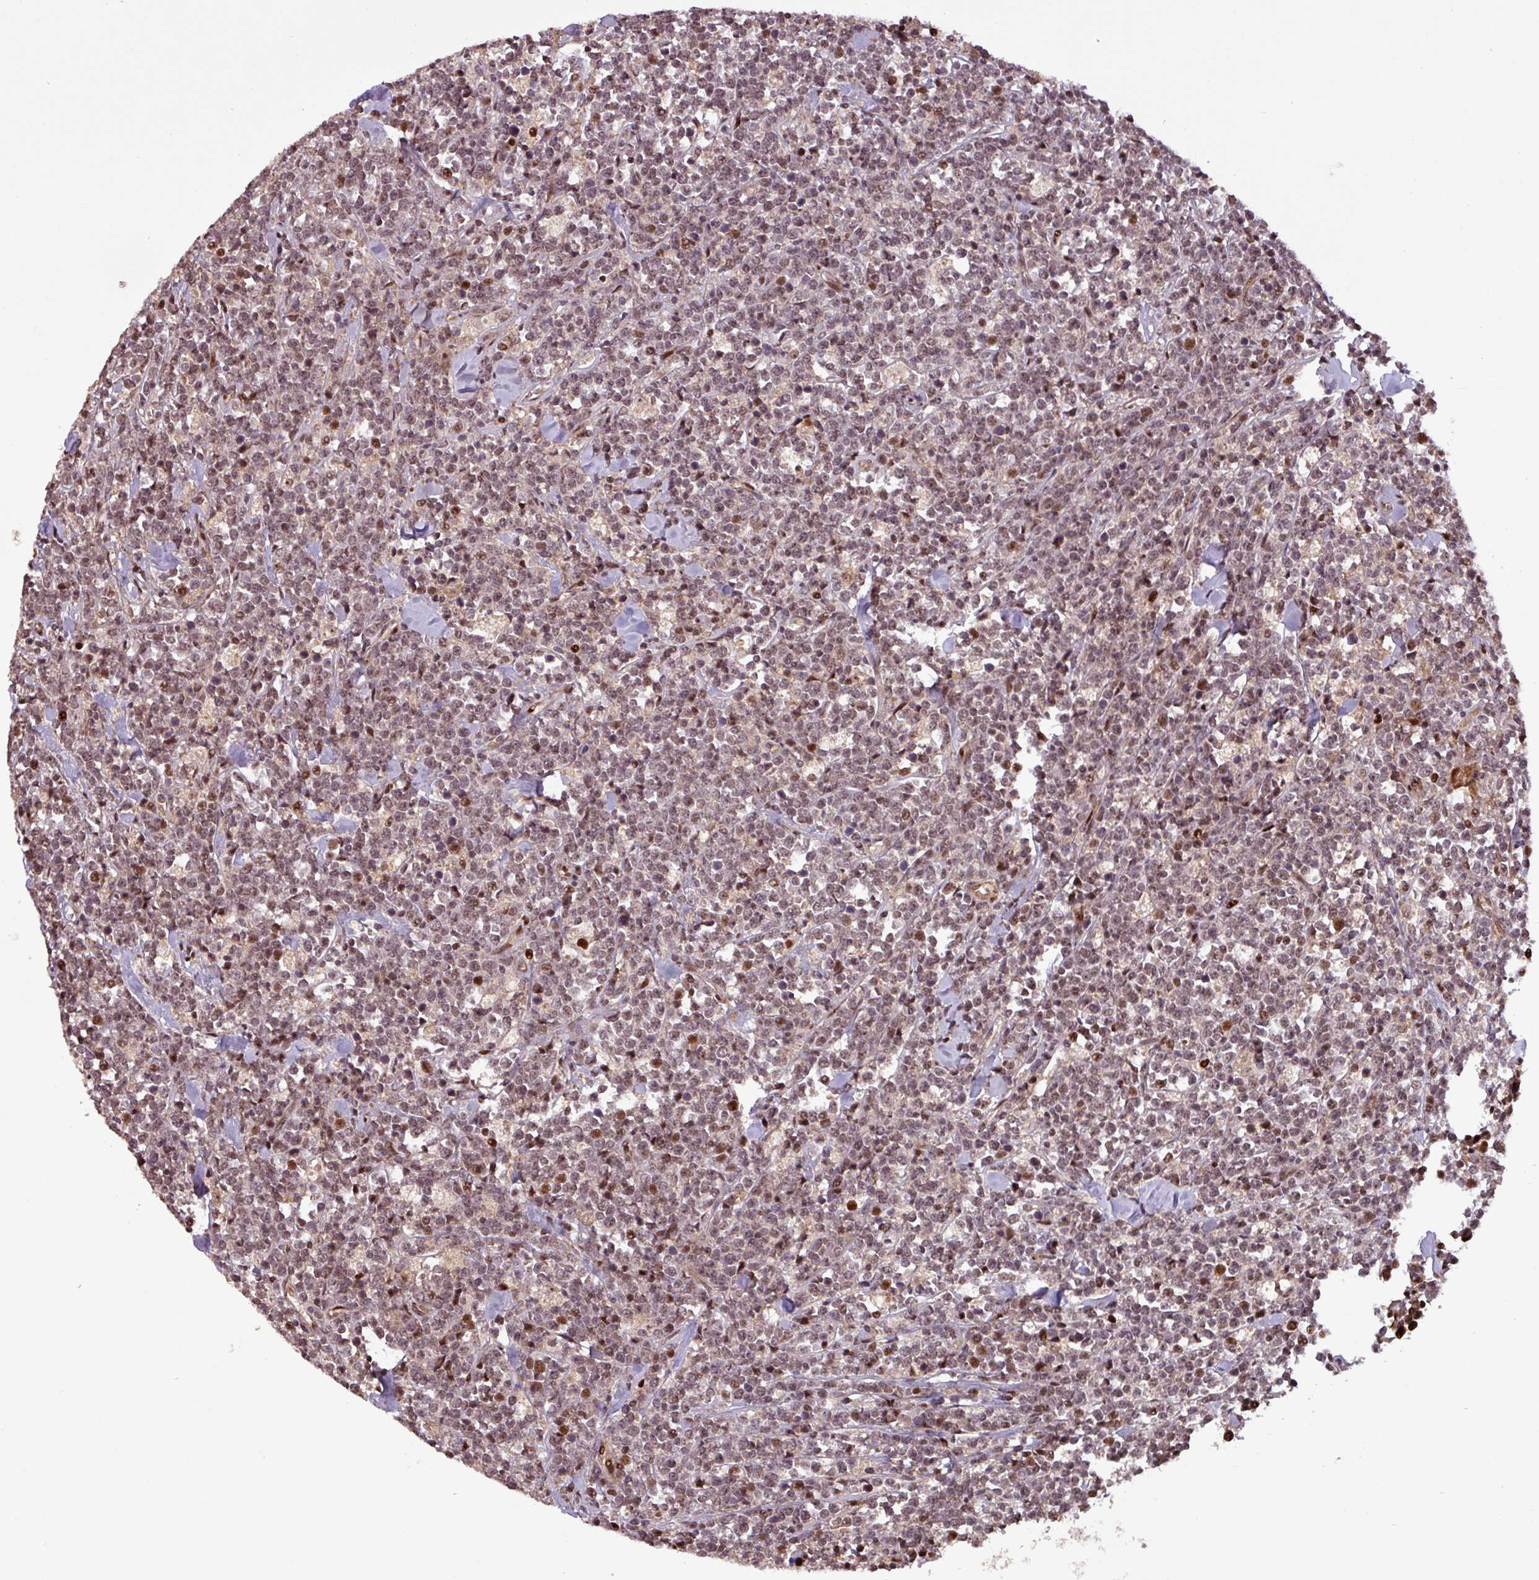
{"staining": {"intensity": "moderate", "quantity": "25%-75%", "location": "nuclear"}, "tissue": "lymphoma", "cell_type": "Tumor cells", "image_type": "cancer", "snomed": [{"axis": "morphology", "description": "Malignant lymphoma, non-Hodgkin's type, High grade"}, {"axis": "topography", "description": "Small intestine"}, {"axis": "topography", "description": "Colon"}], "caption": "Lymphoma tissue displays moderate nuclear staining in about 25%-75% of tumor cells, visualized by immunohistochemistry.", "gene": "SLC22A24", "patient": {"sex": "male", "age": 8}}